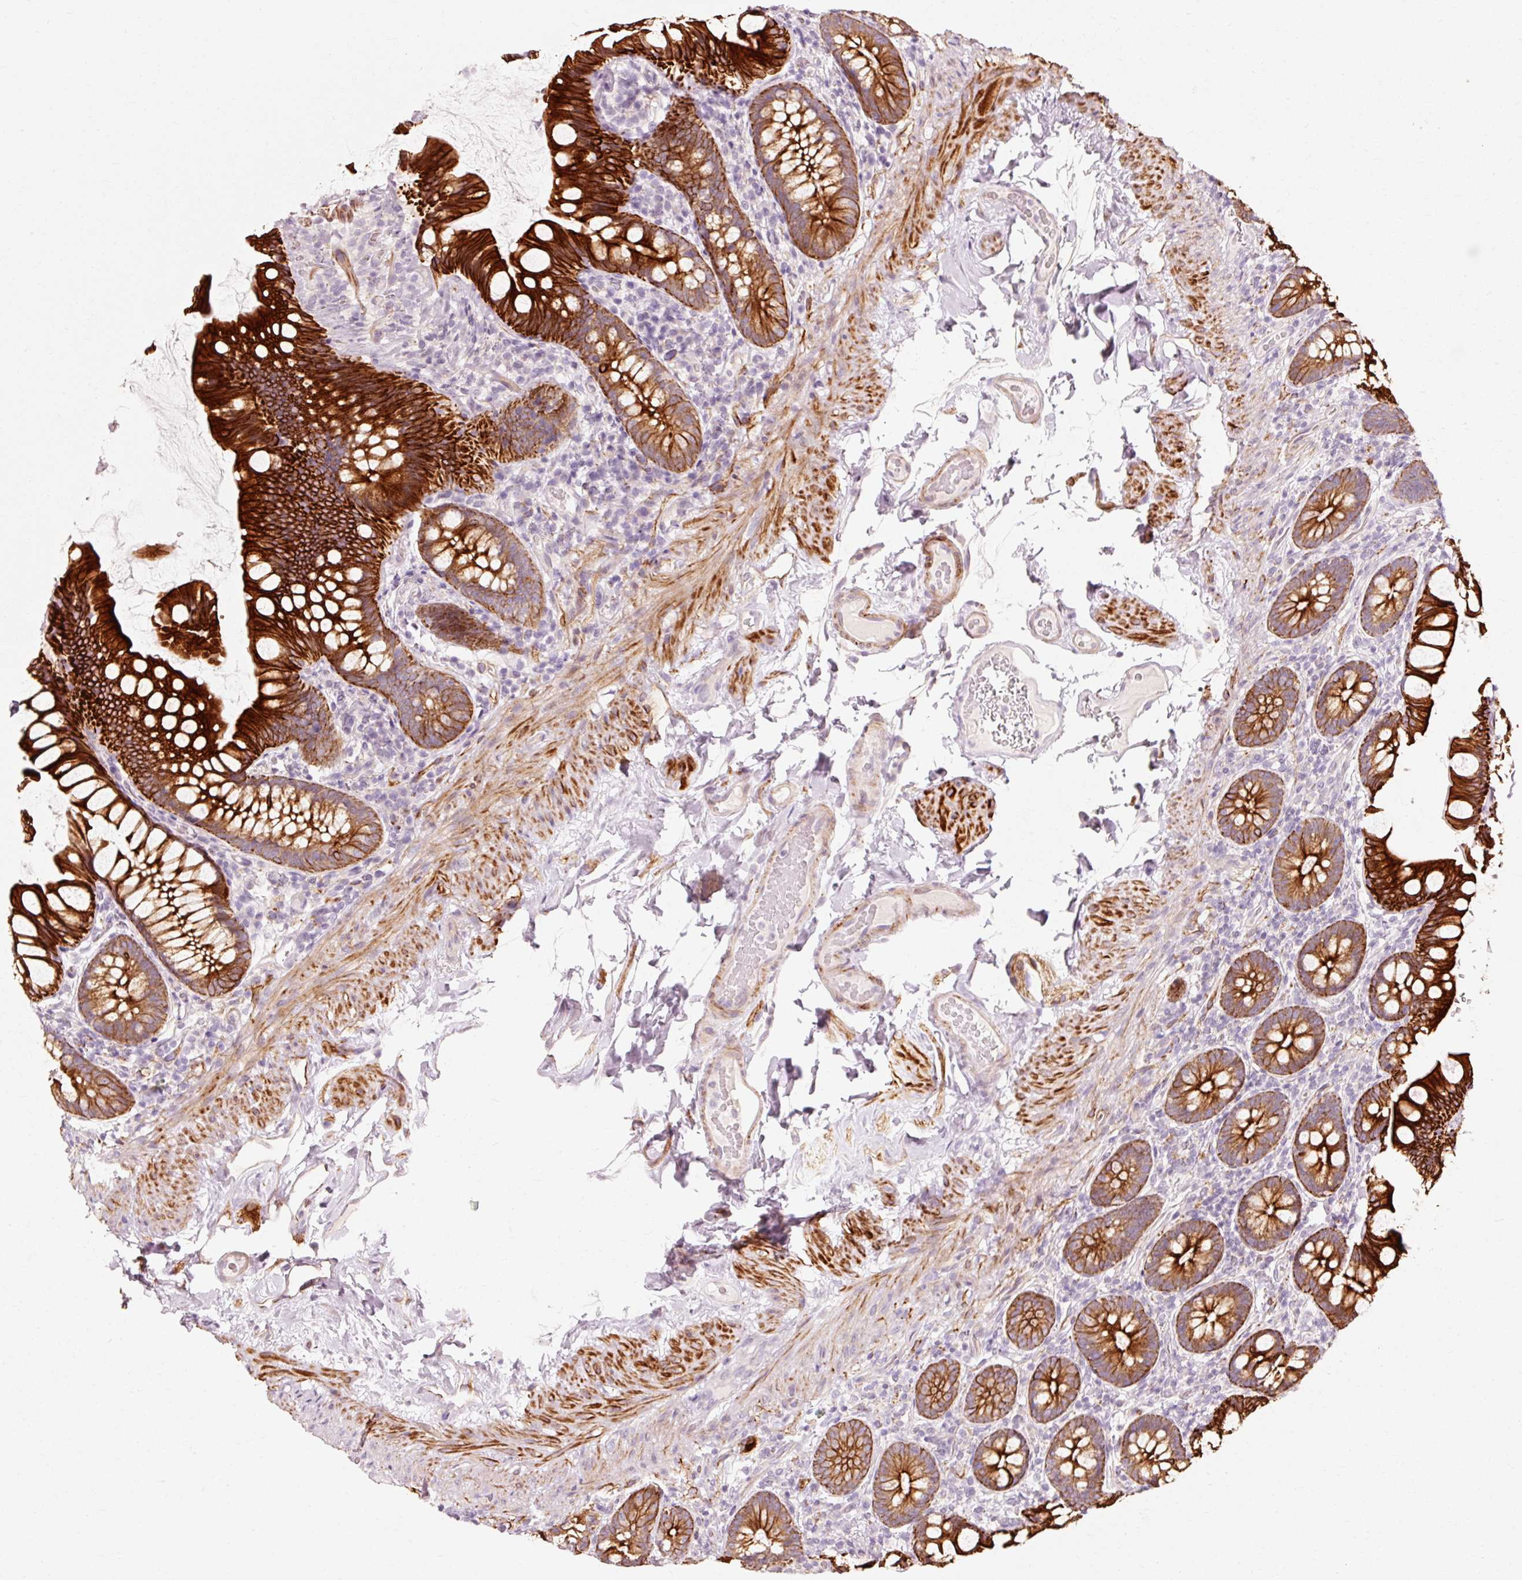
{"staining": {"intensity": "strong", "quantity": ">75%", "location": "cytoplasmic/membranous"}, "tissue": "small intestine", "cell_type": "Glandular cells", "image_type": "normal", "snomed": [{"axis": "morphology", "description": "Normal tissue, NOS"}, {"axis": "topography", "description": "Small intestine"}], "caption": "Glandular cells demonstrate high levels of strong cytoplasmic/membranous staining in approximately >75% of cells in benign human small intestine. The staining was performed using DAB (3,3'-diaminobenzidine), with brown indicating positive protein expression. Nuclei are stained blue with hematoxylin.", "gene": "TRIM73", "patient": {"sex": "male", "age": 70}}